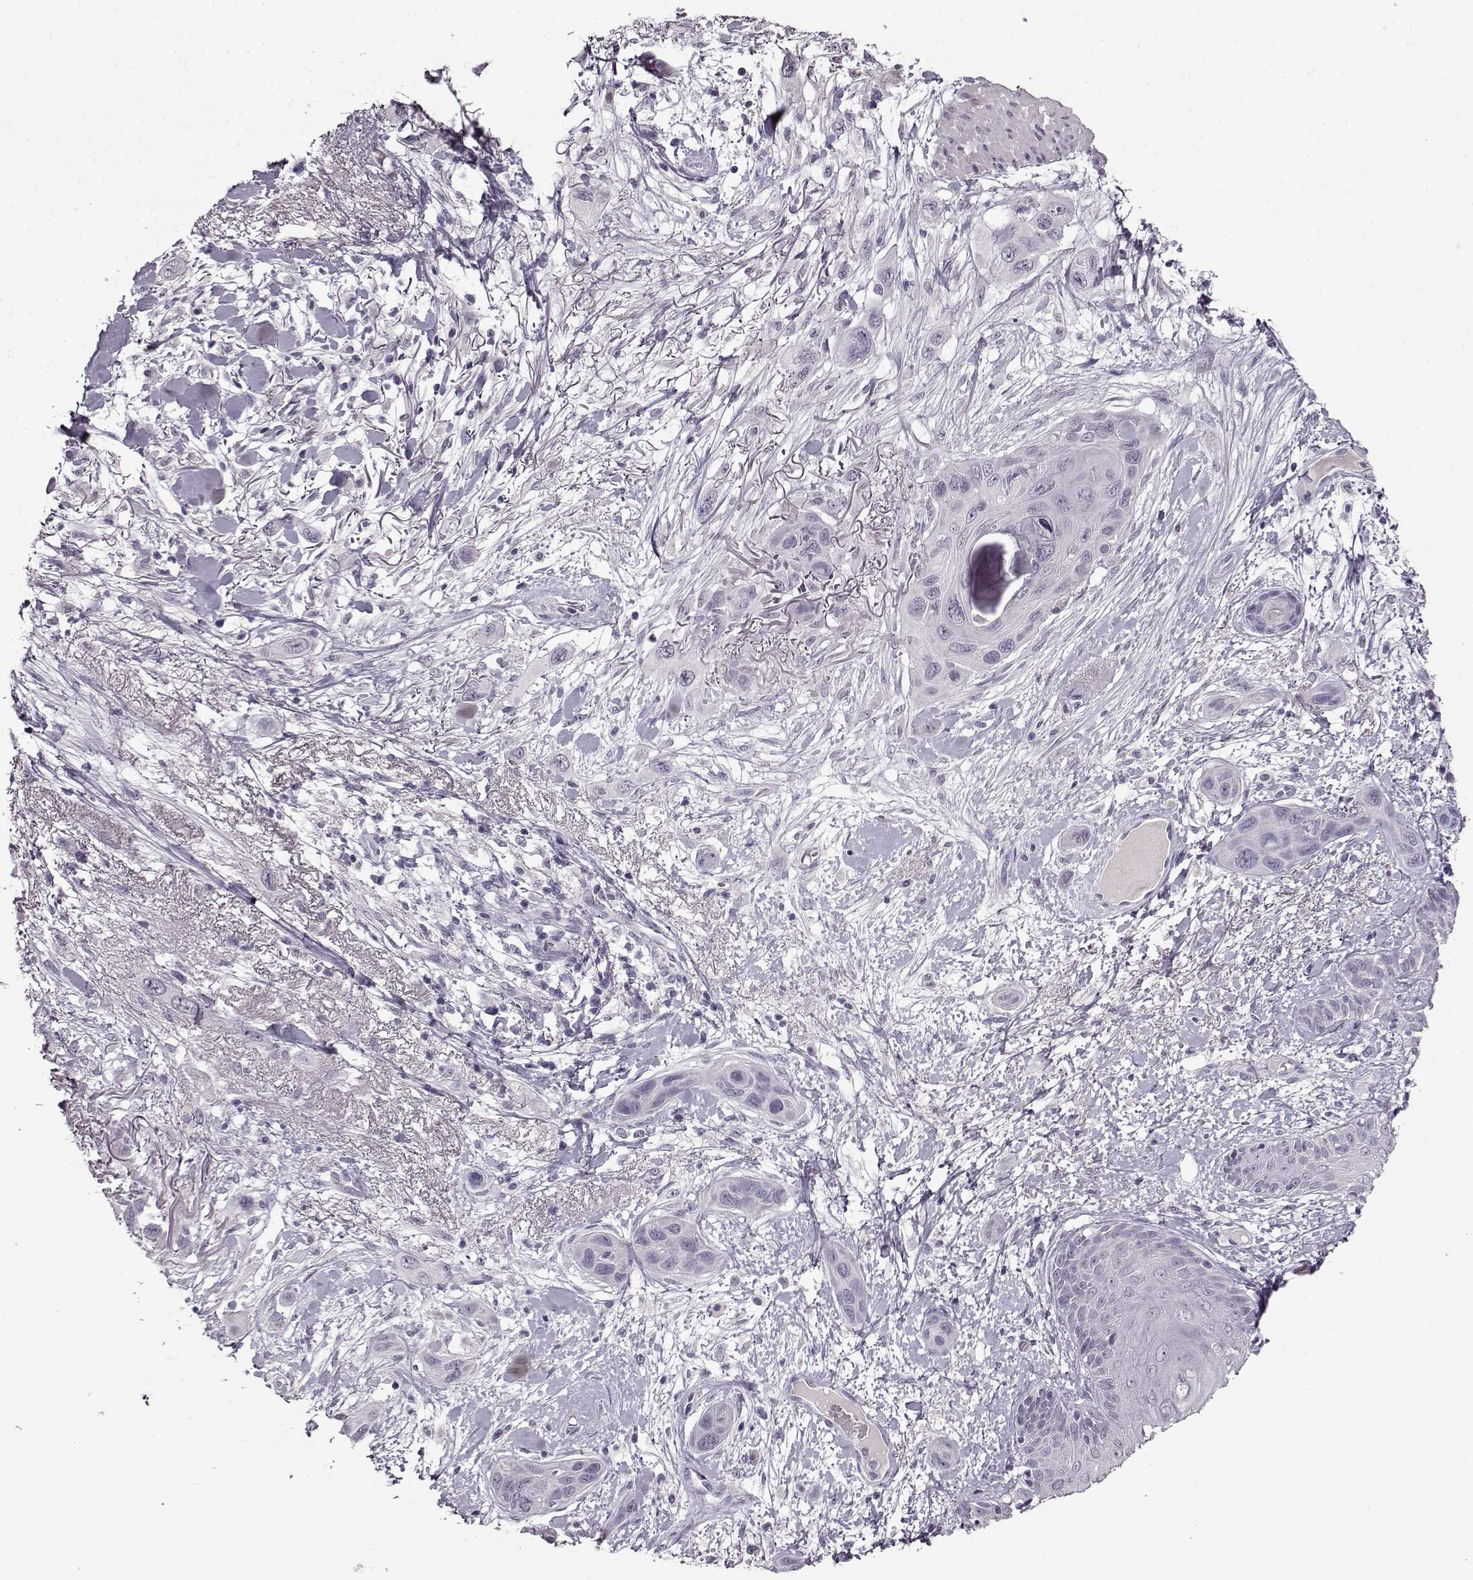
{"staining": {"intensity": "negative", "quantity": "none", "location": "none"}, "tissue": "skin cancer", "cell_type": "Tumor cells", "image_type": "cancer", "snomed": [{"axis": "morphology", "description": "Squamous cell carcinoma, NOS"}, {"axis": "topography", "description": "Skin"}], "caption": "The micrograph reveals no significant expression in tumor cells of squamous cell carcinoma (skin). Nuclei are stained in blue.", "gene": "FSHB", "patient": {"sex": "male", "age": 79}}